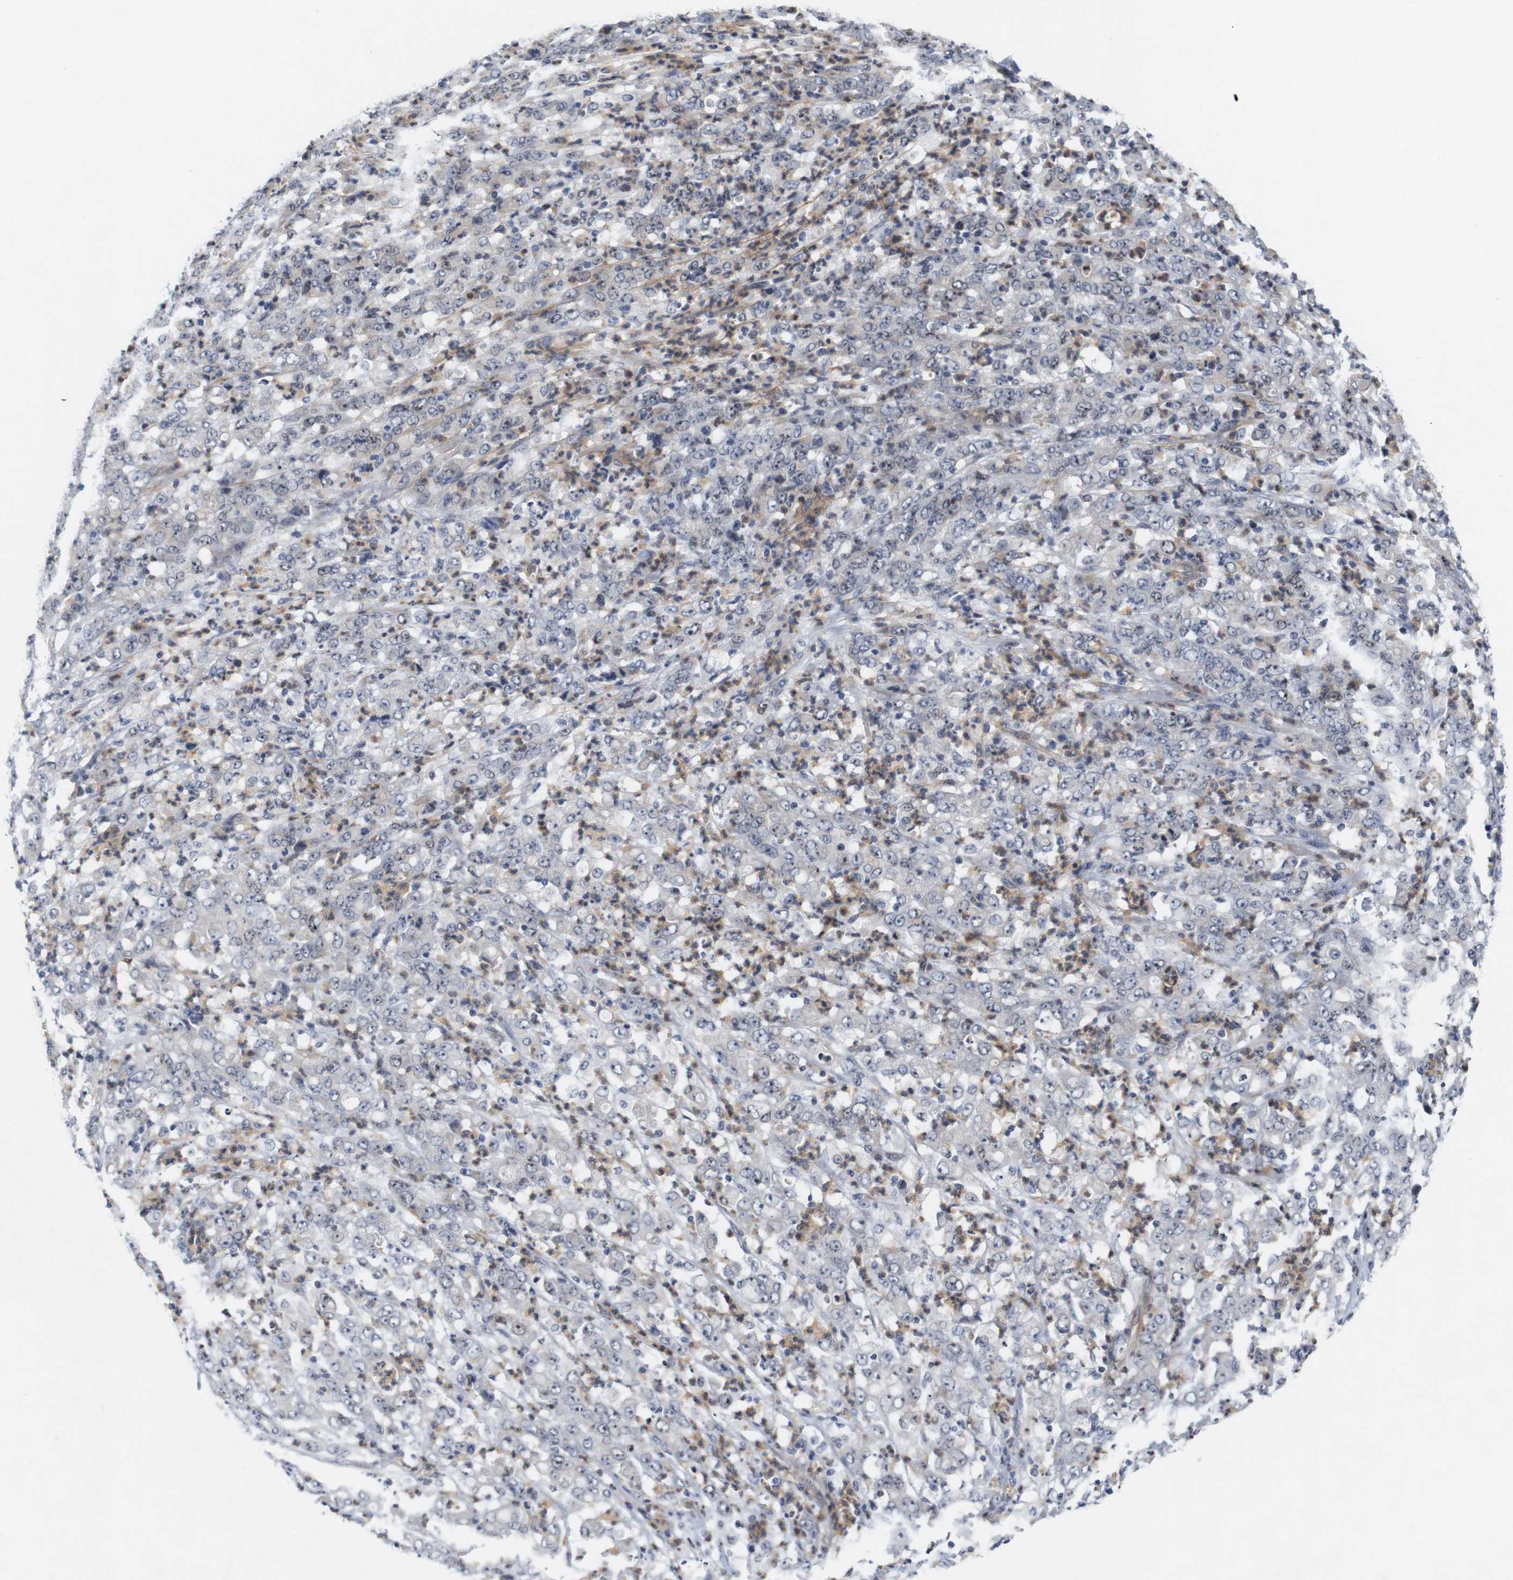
{"staining": {"intensity": "negative", "quantity": "none", "location": "none"}, "tissue": "stomach cancer", "cell_type": "Tumor cells", "image_type": "cancer", "snomed": [{"axis": "morphology", "description": "Adenocarcinoma, NOS"}, {"axis": "topography", "description": "Stomach, lower"}], "caption": "High power microscopy photomicrograph of an immunohistochemistry photomicrograph of stomach cancer (adenocarcinoma), revealing no significant positivity in tumor cells. (DAB (3,3'-diaminobenzidine) immunohistochemistry (IHC) visualized using brightfield microscopy, high magnification).", "gene": "CYB561", "patient": {"sex": "female", "age": 71}}